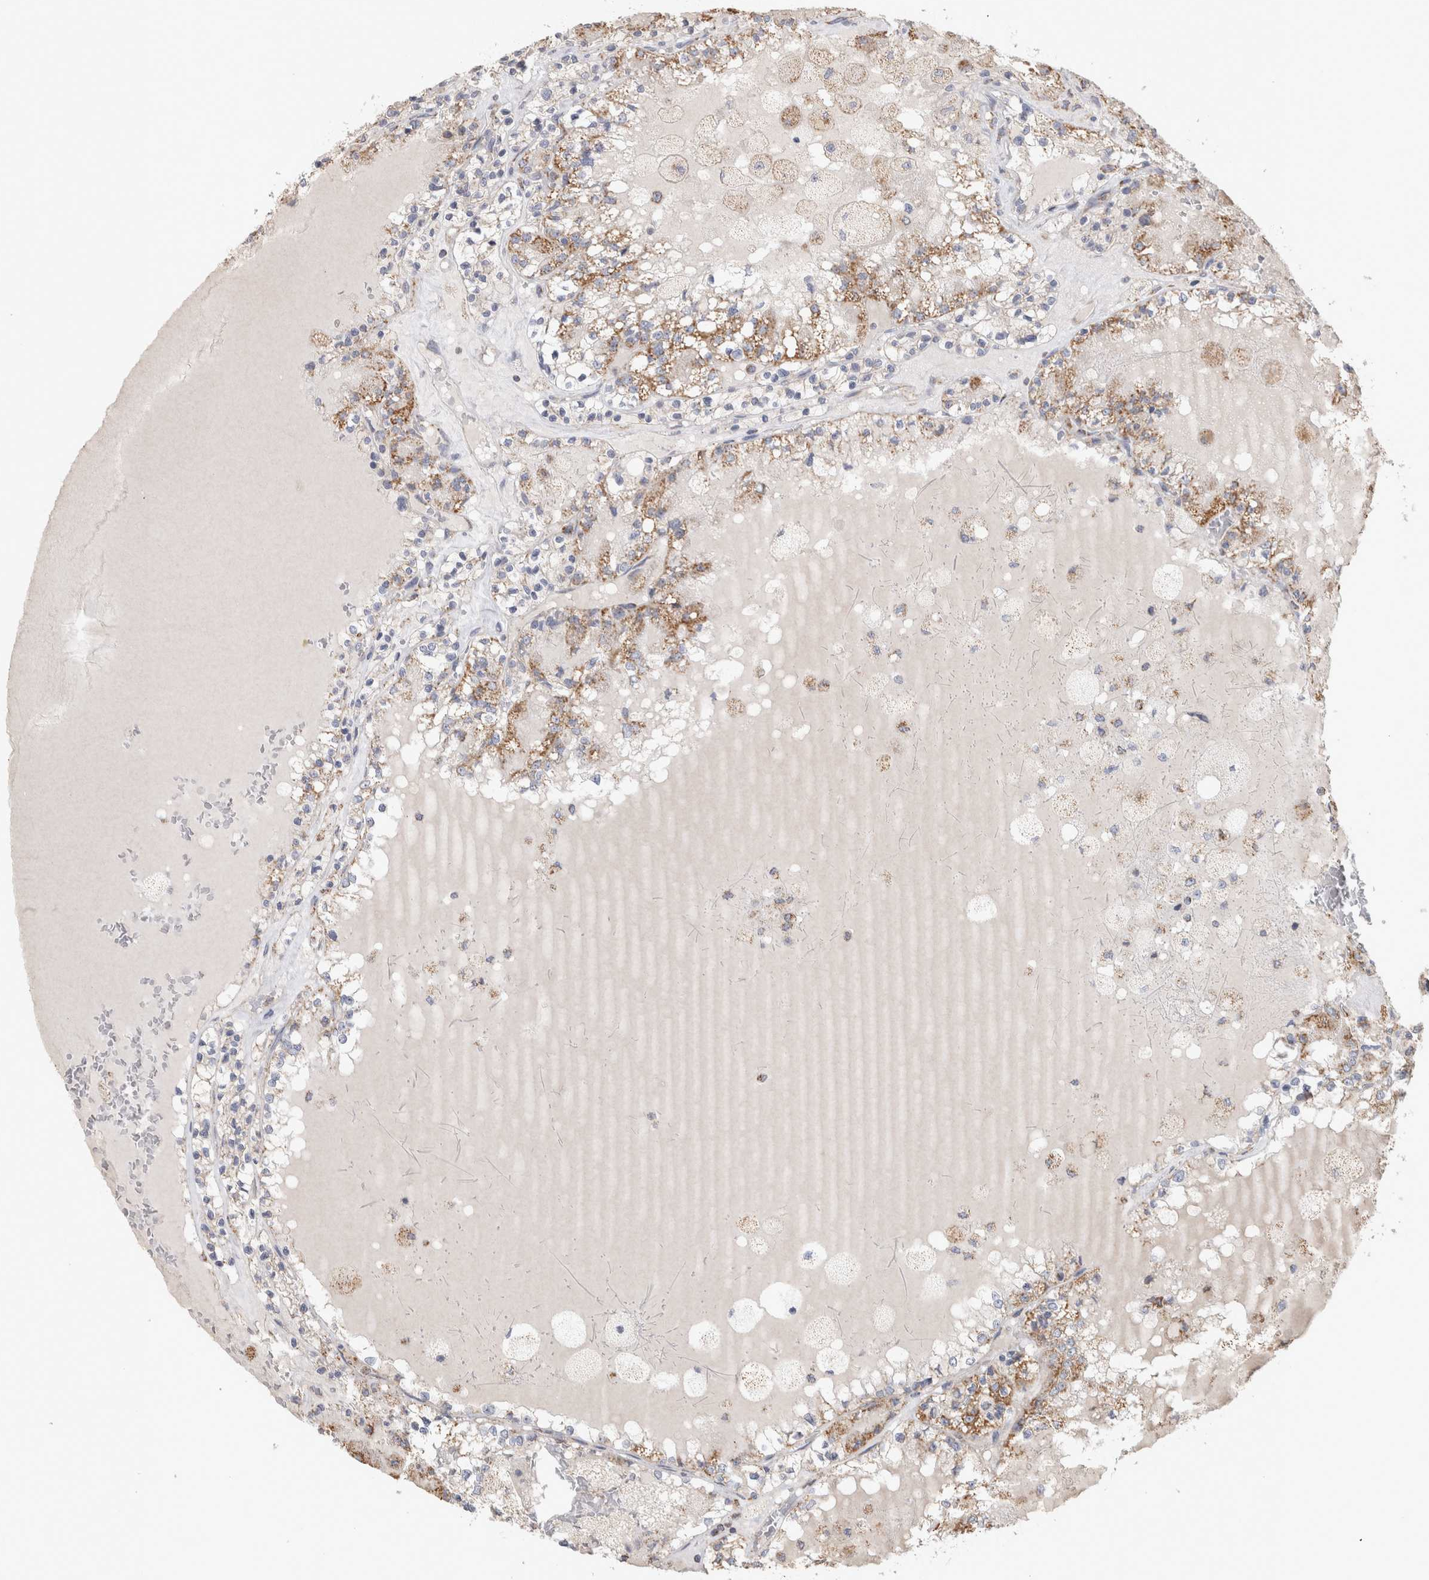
{"staining": {"intensity": "moderate", "quantity": ">75%", "location": "cytoplasmic/membranous"}, "tissue": "renal cancer", "cell_type": "Tumor cells", "image_type": "cancer", "snomed": [{"axis": "morphology", "description": "Adenocarcinoma, NOS"}, {"axis": "topography", "description": "Kidney"}], "caption": "The immunohistochemical stain shows moderate cytoplasmic/membranous positivity in tumor cells of renal cancer tissue.", "gene": "ST8SIA1", "patient": {"sex": "female", "age": 56}}